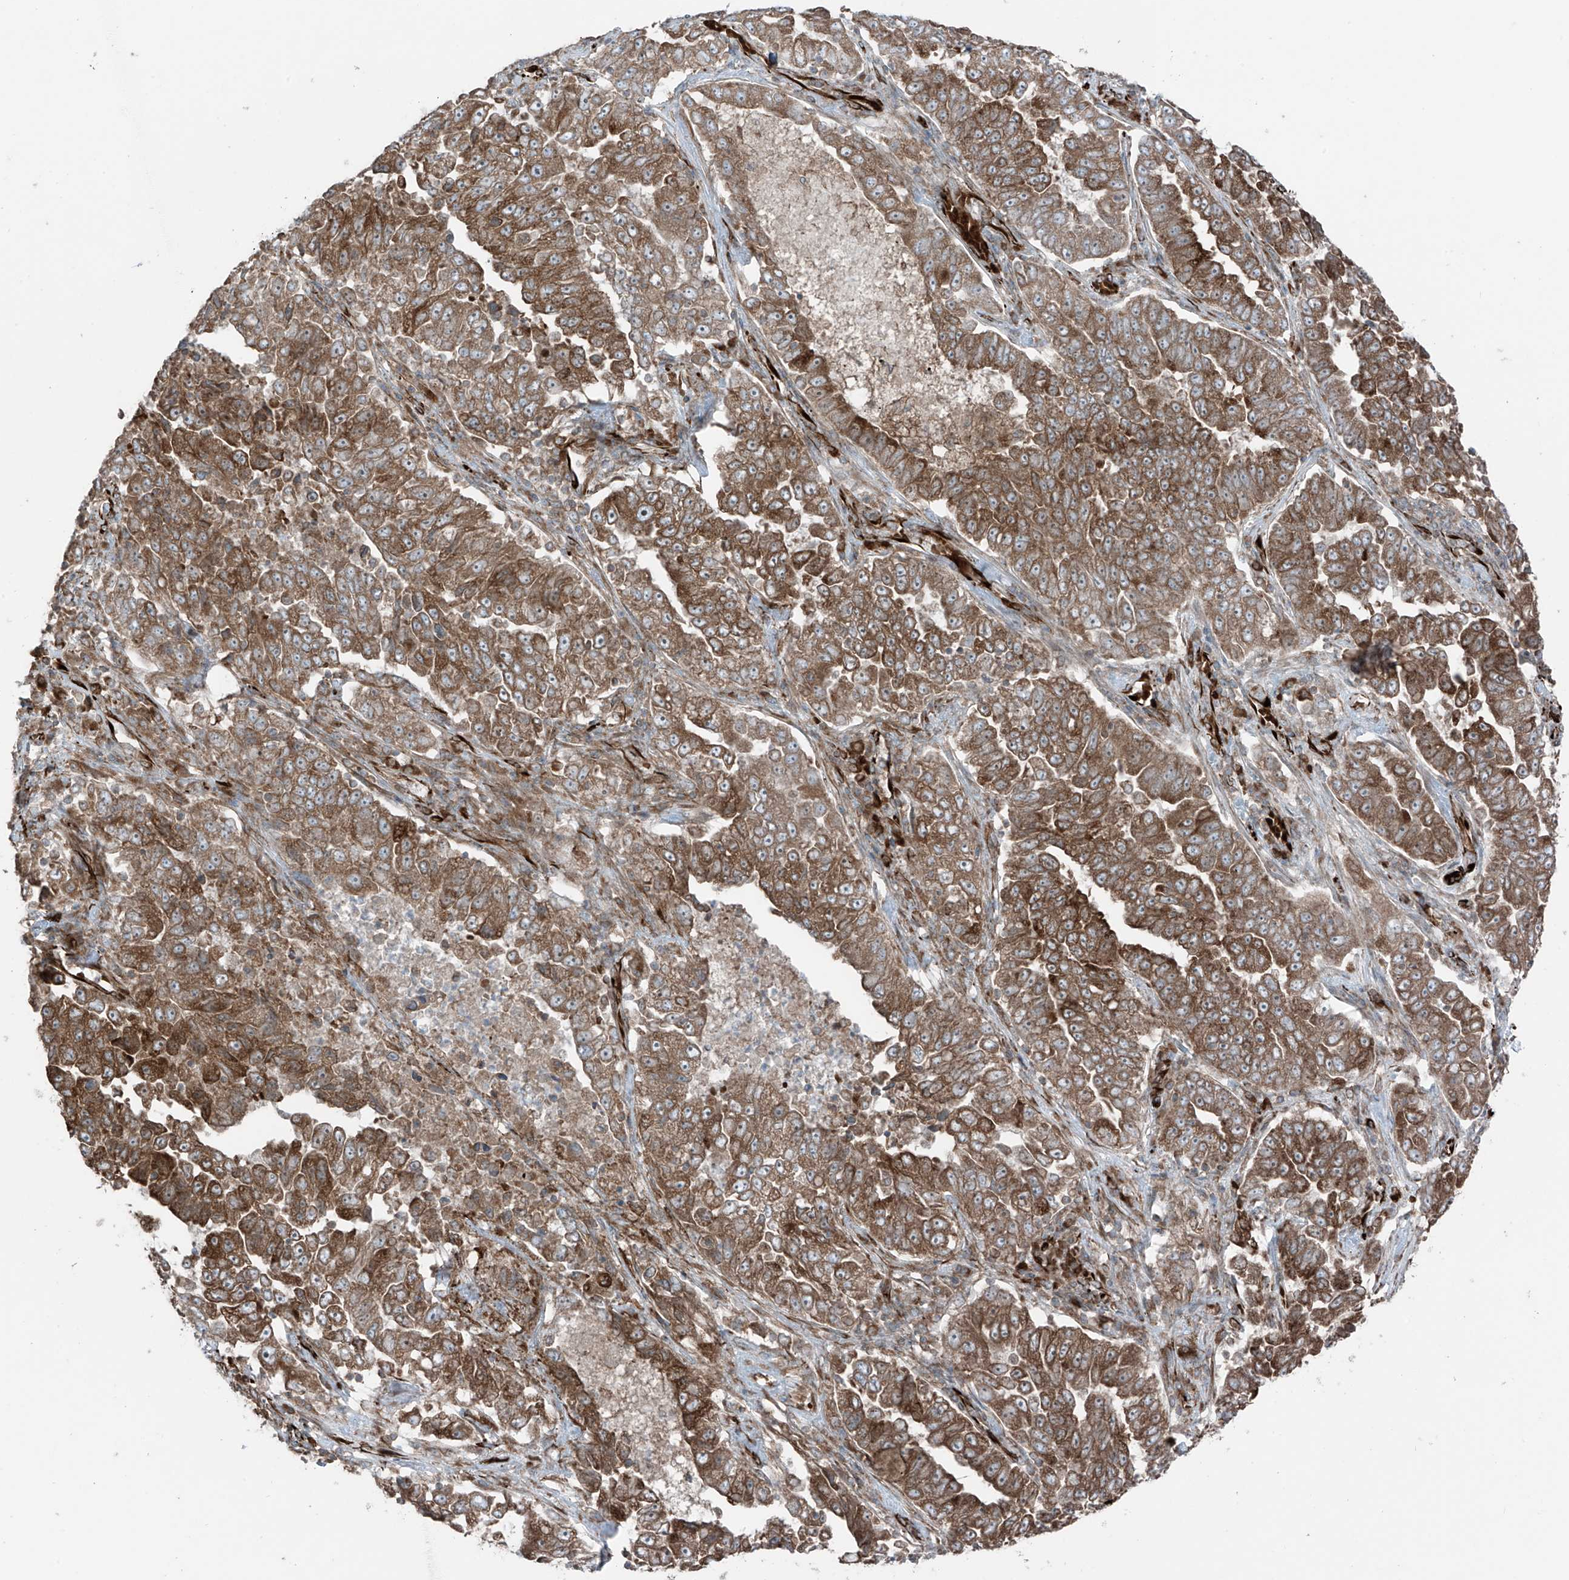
{"staining": {"intensity": "moderate", "quantity": ">75%", "location": "cytoplasmic/membranous"}, "tissue": "lung cancer", "cell_type": "Tumor cells", "image_type": "cancer", "snomed": [{"axis": "morphology", "description": "Adenocarcinoma, NOS"}, {"axis": "topography", "description": "Lung"}], "caption": "Immunohistochemistry of lung cancer (adenocarcinoma) reveals medium levels of moderate cytoplasmic/membranous staining in about >75% of tumor cells. Using DAB (brown) and hematoxylin (blue) stains, captured at high magnification using brightfield microscopy.", "gene": "ERLEC1", "patient": {"sex": "female", "age": 51}}